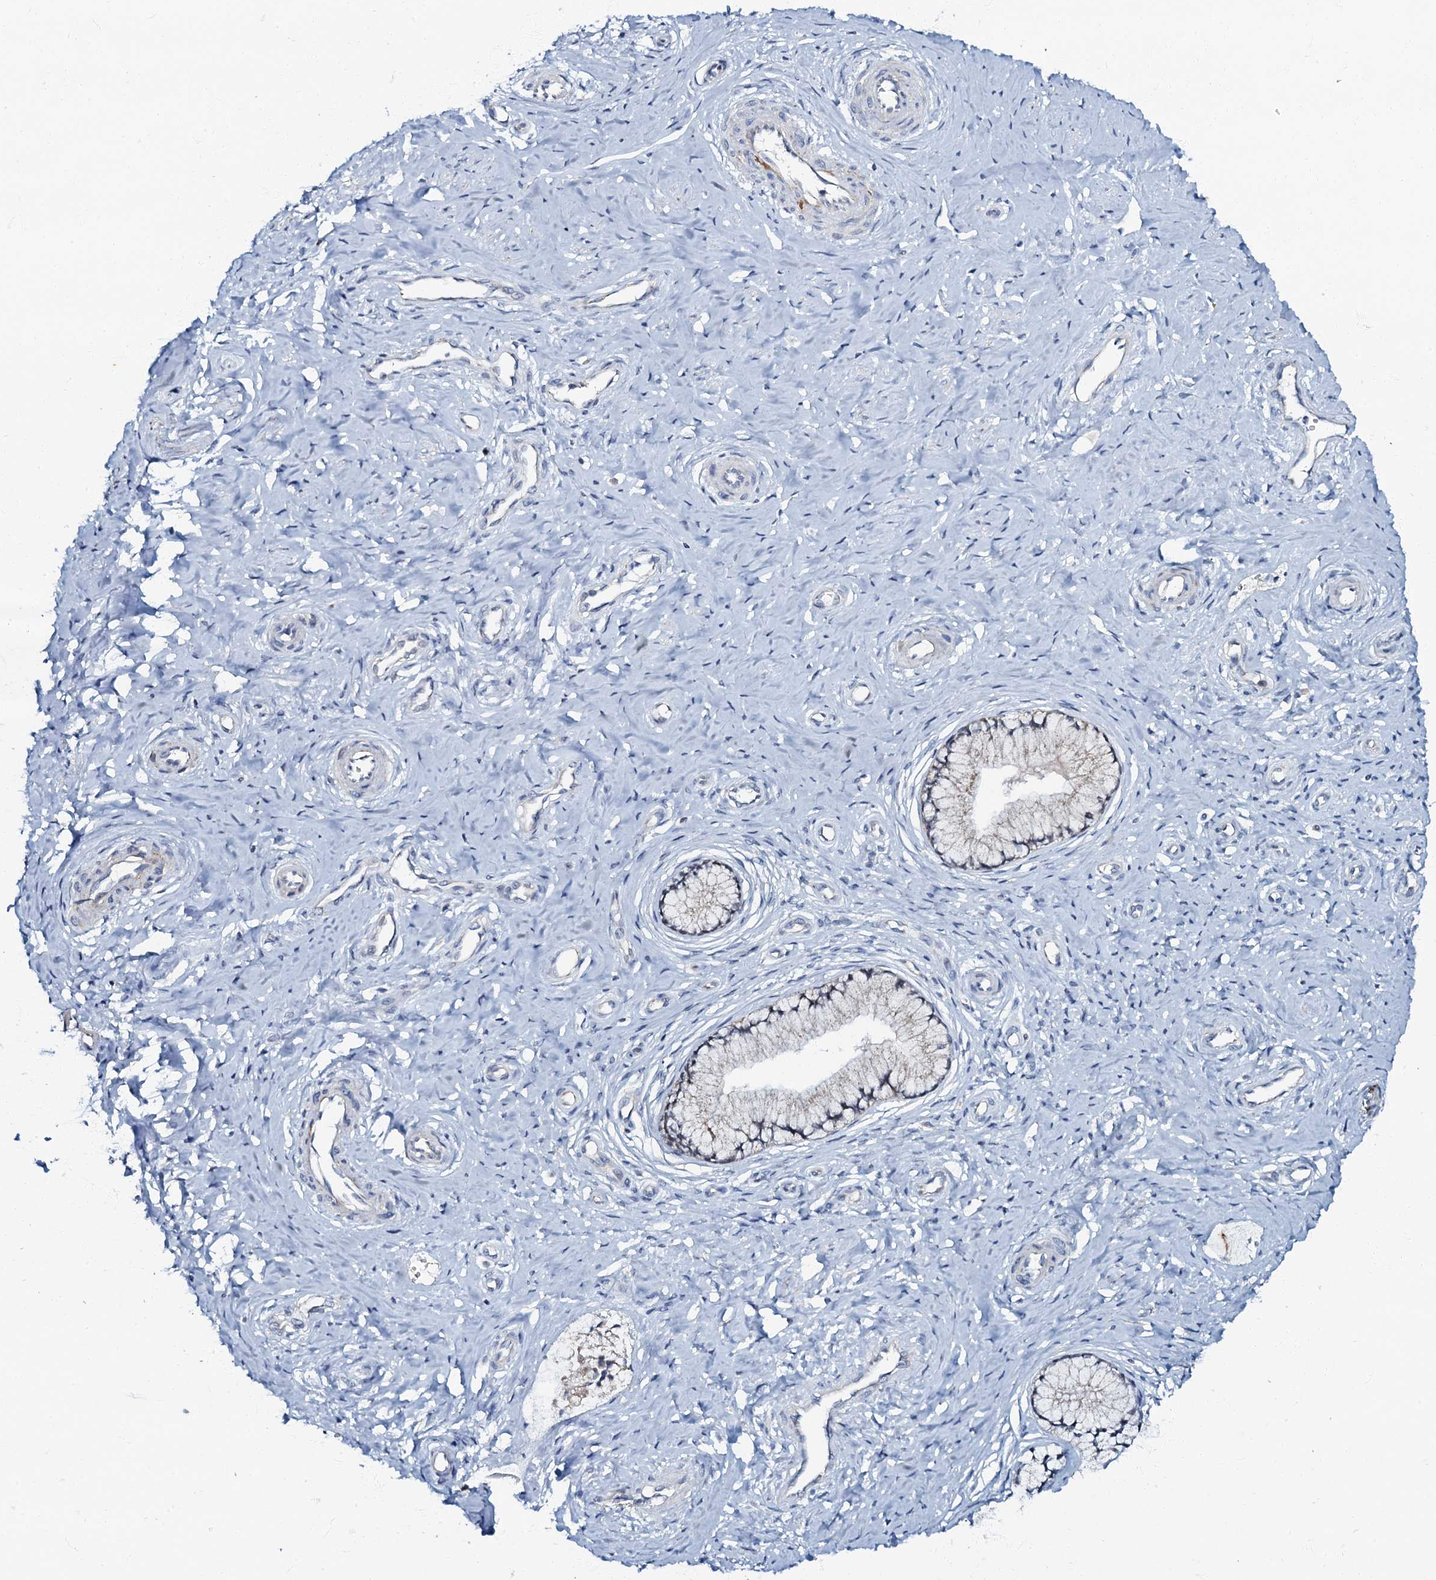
{"staining": {"intensity": "weak", "quantity": "25%-75%", "location": "cytoplasmic/membranous"}, "tissue": "cervix", "cell_type": "Glandular cells", "image_type": "normal", "snomed": [{"axis": "morphology", "description": "Normal tissue, NOS"}, {"axis": "topography", "description": "Cervix"}], "caption": "This is an image of immunohistochemistry staining of benign cervix, which shows weak staining in the cytoplasmic/membranous of glandular cells.", "gene": "MRPL51", "patient": {"sex": "female", "age": 36}}